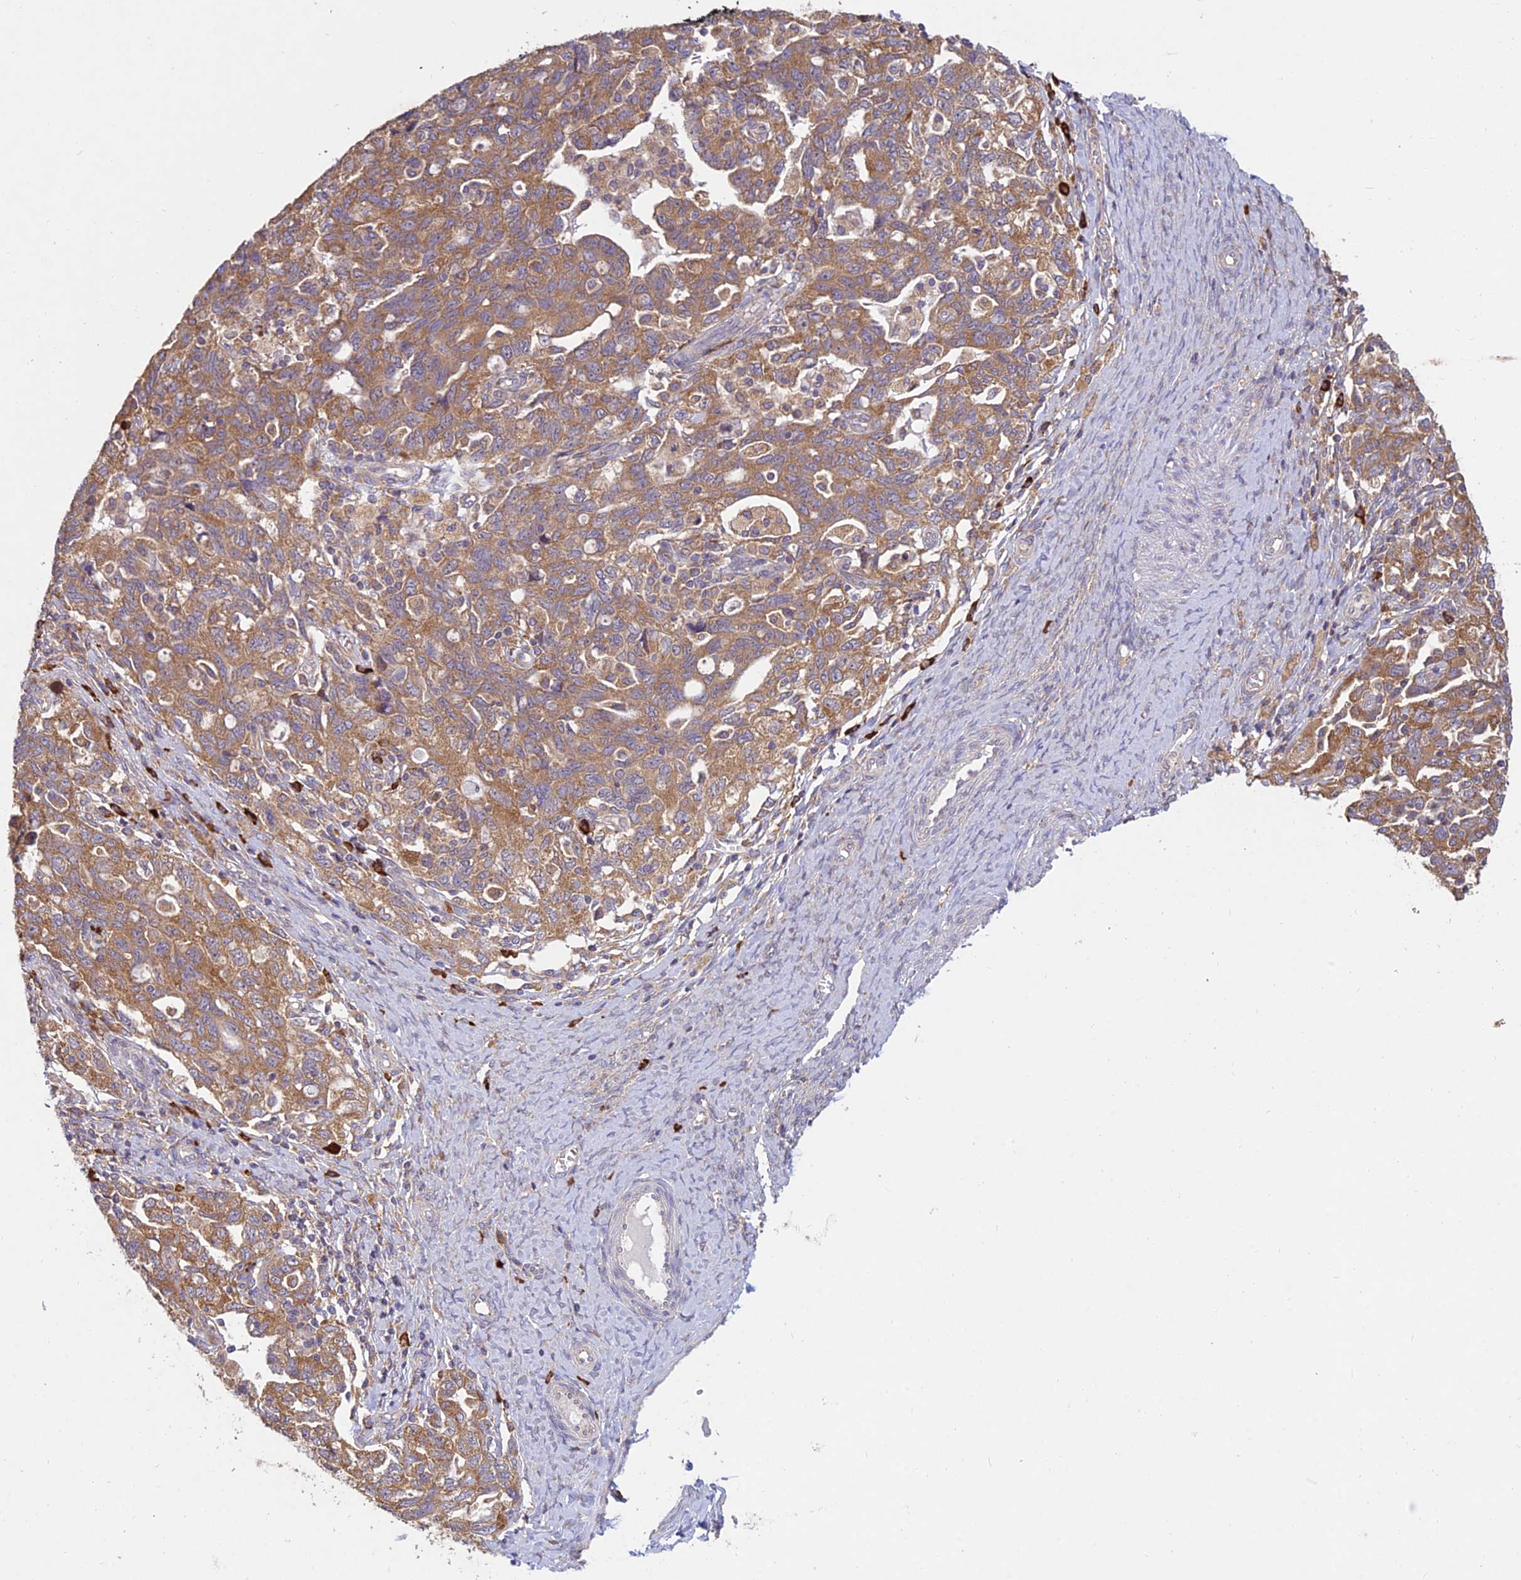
{"staining": {"intensity": "moderate", "quantity": ">75%", "location": "cytoplasmic/membranous"}, "tissue": "ovarian cancer", "cell_type": "Tumor cells", "image_type": "cancer", "snomed": [{"axis": "morphology", "description": "Carcinoma, NOS"}, {"axis": "morphology", "description": "Cystadenocarcinoma, serous, NOS"}, {"axis": "topography", "description": "Ovary"}], "caption": "Protein expression analysis of human ovarian carcinoma reveals moderate cytoplasmic/membranous positivity in approximately >75% of tumor cells.", "gene": "NXNL2", "patient": {"sex": "female", "age": 69}}